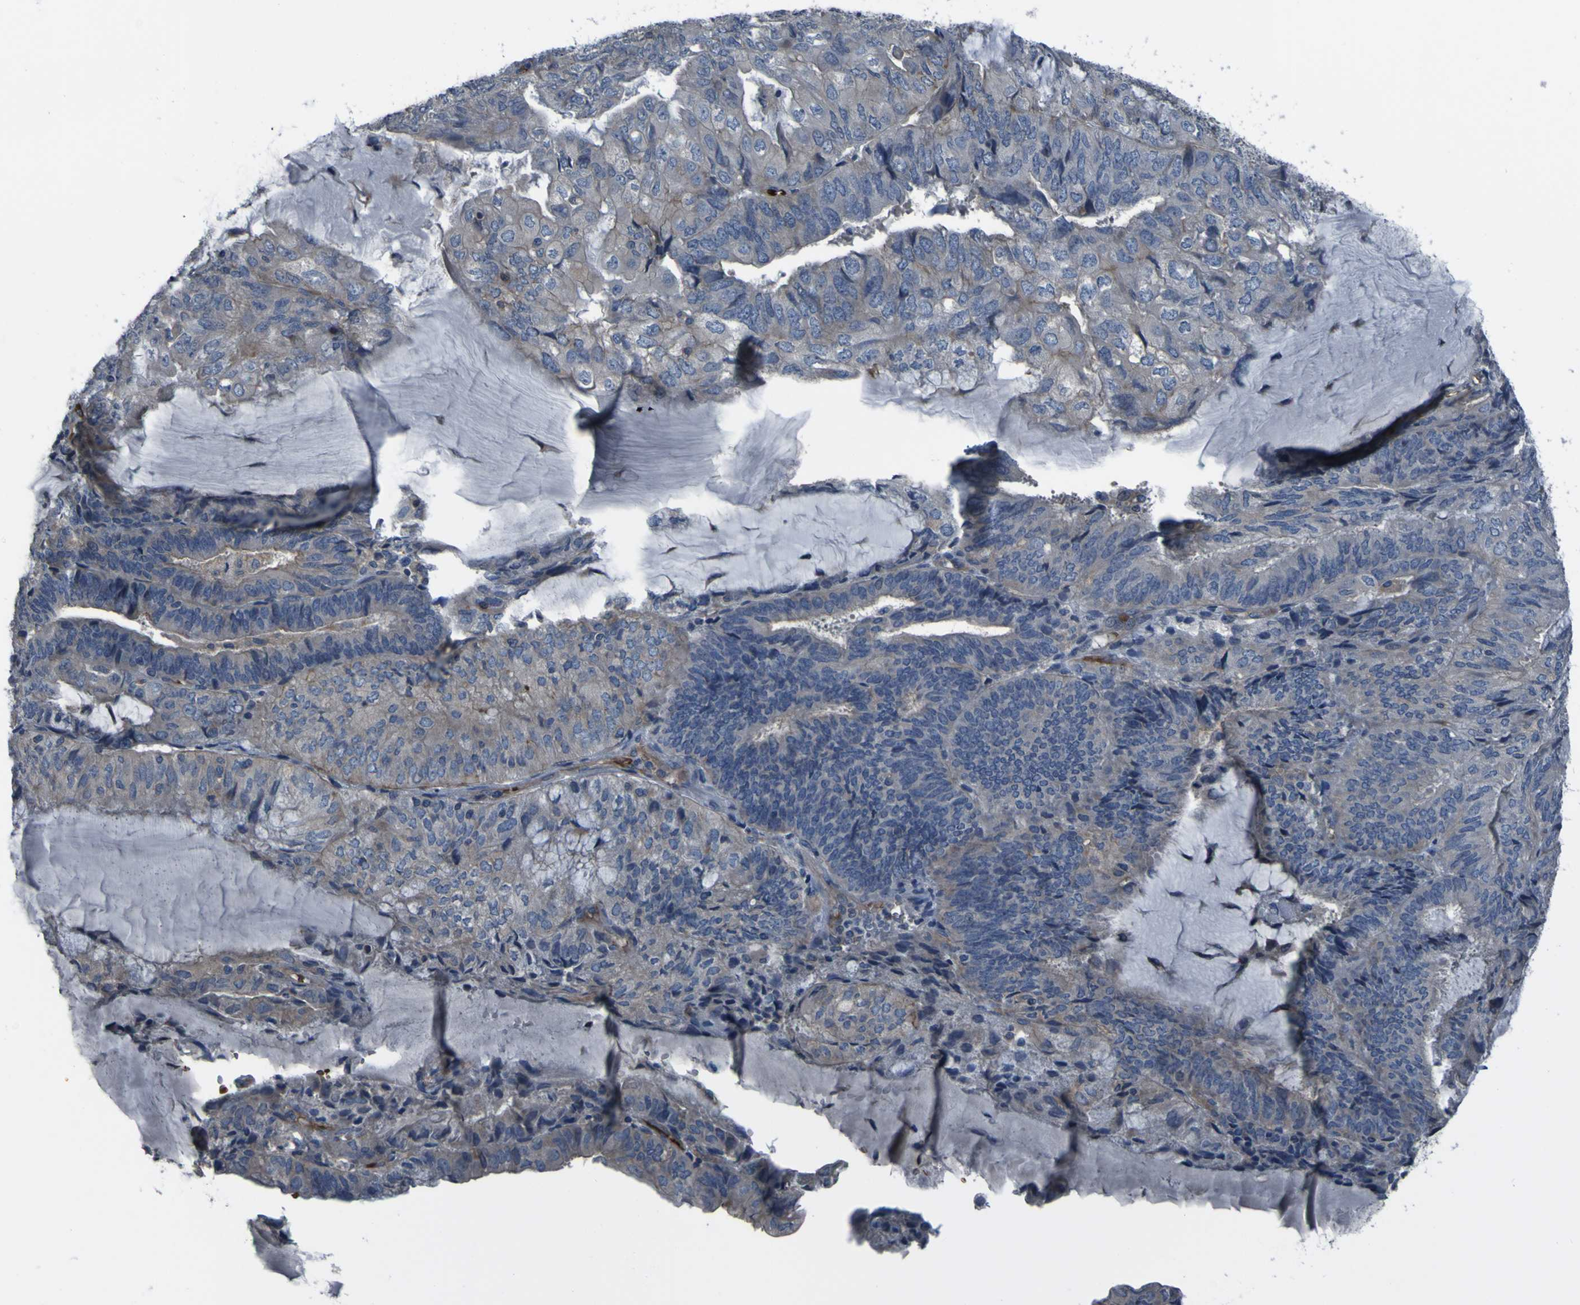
{"staining": {"intensity": "weak", "quantity": "25%-75%", "location": "cytoplasmic/membranous"}, "tissue": "endometrial cancer", "cell_type": "Tumor cells", "image_type": "cancer", "snomed": [{"axis": "morphology", "description": "Adenocarcinoma, NOS"}, {"axis": "topography", "description": "Endometrium"}], "caption": "High-magnification brightfield microscopy of endometrial cancer (adenocarcinoma) stained with DAB (brown) and counterstained with hematoxylin (blue). tumor cells exhibit weak cytoplasmic/membranous positivity is identified in about25%-75% of cells.", "gene": "GRAMD1A", "patient": {"sex": "female", "age": 81}}